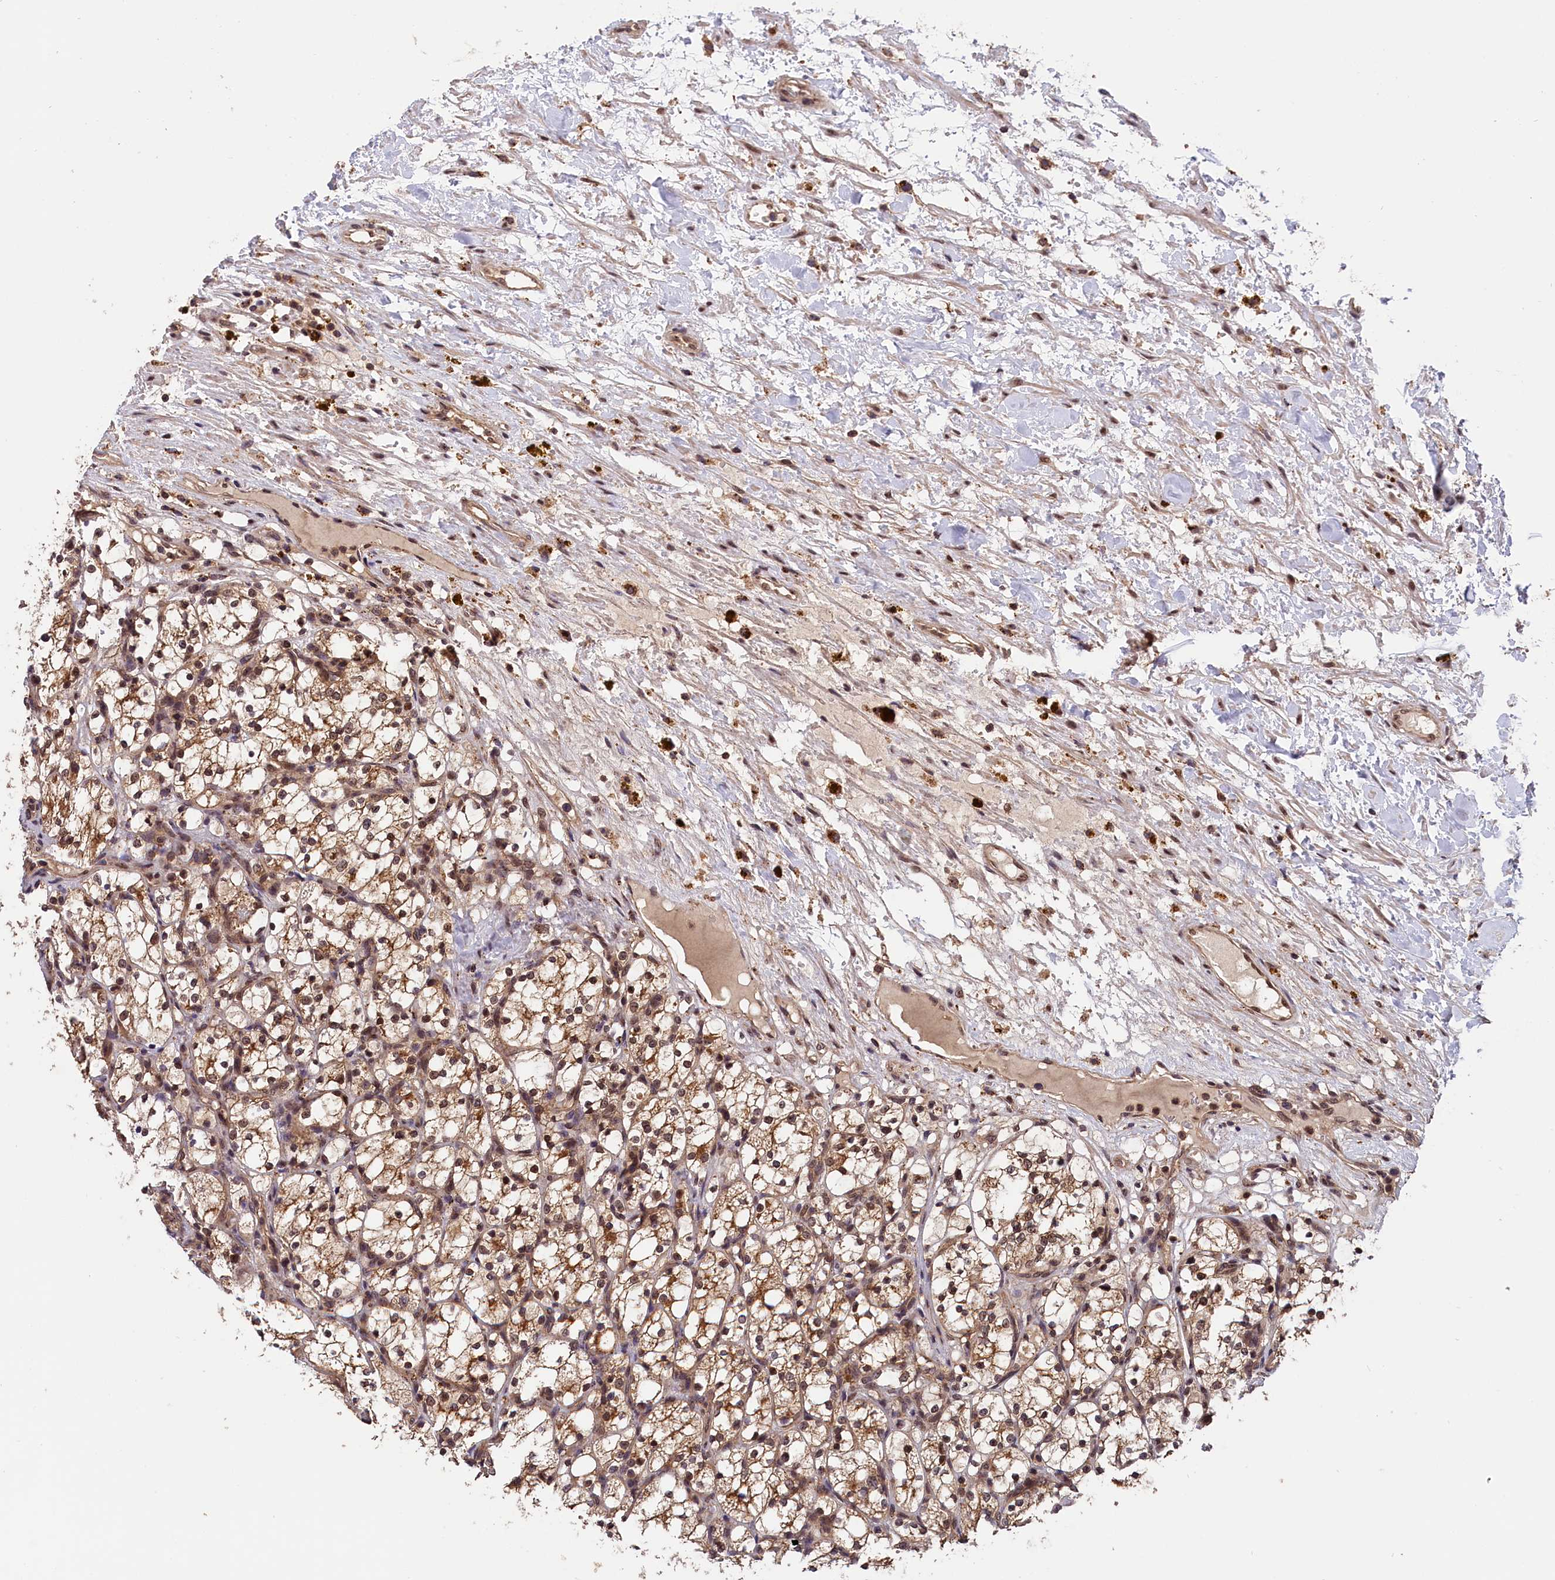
{"staining": {"intensity": "moderate", "quantity": "25%-75%", "location": "cytoplasmic/membranous"}, "tissue": "renal cancer", "cell_type": "Tumor cells", "image_type": "cancer", "snomed": [{"axis": "morphology", "description": "Adenocarcinoma, NOS"}, {"axis": "topography", "description": "Kidney"}], "caption": "Immunohistochemistry (IHC) staining of renal adenocarcinoma, which reveals medium levels of moderate cytoplasmic/membranous positivity in approximately 25%-75% of tumor cells indicating moderate cytoplasmic/membranous protein expression. The staining was performed using DAB (3,3'-diaminobenzidine) (brown) for protein detection and nuclei were counterstained in hematoxylin (blue).", "gene": "IST1", "patient": {"sex": "female", "age": 69}}